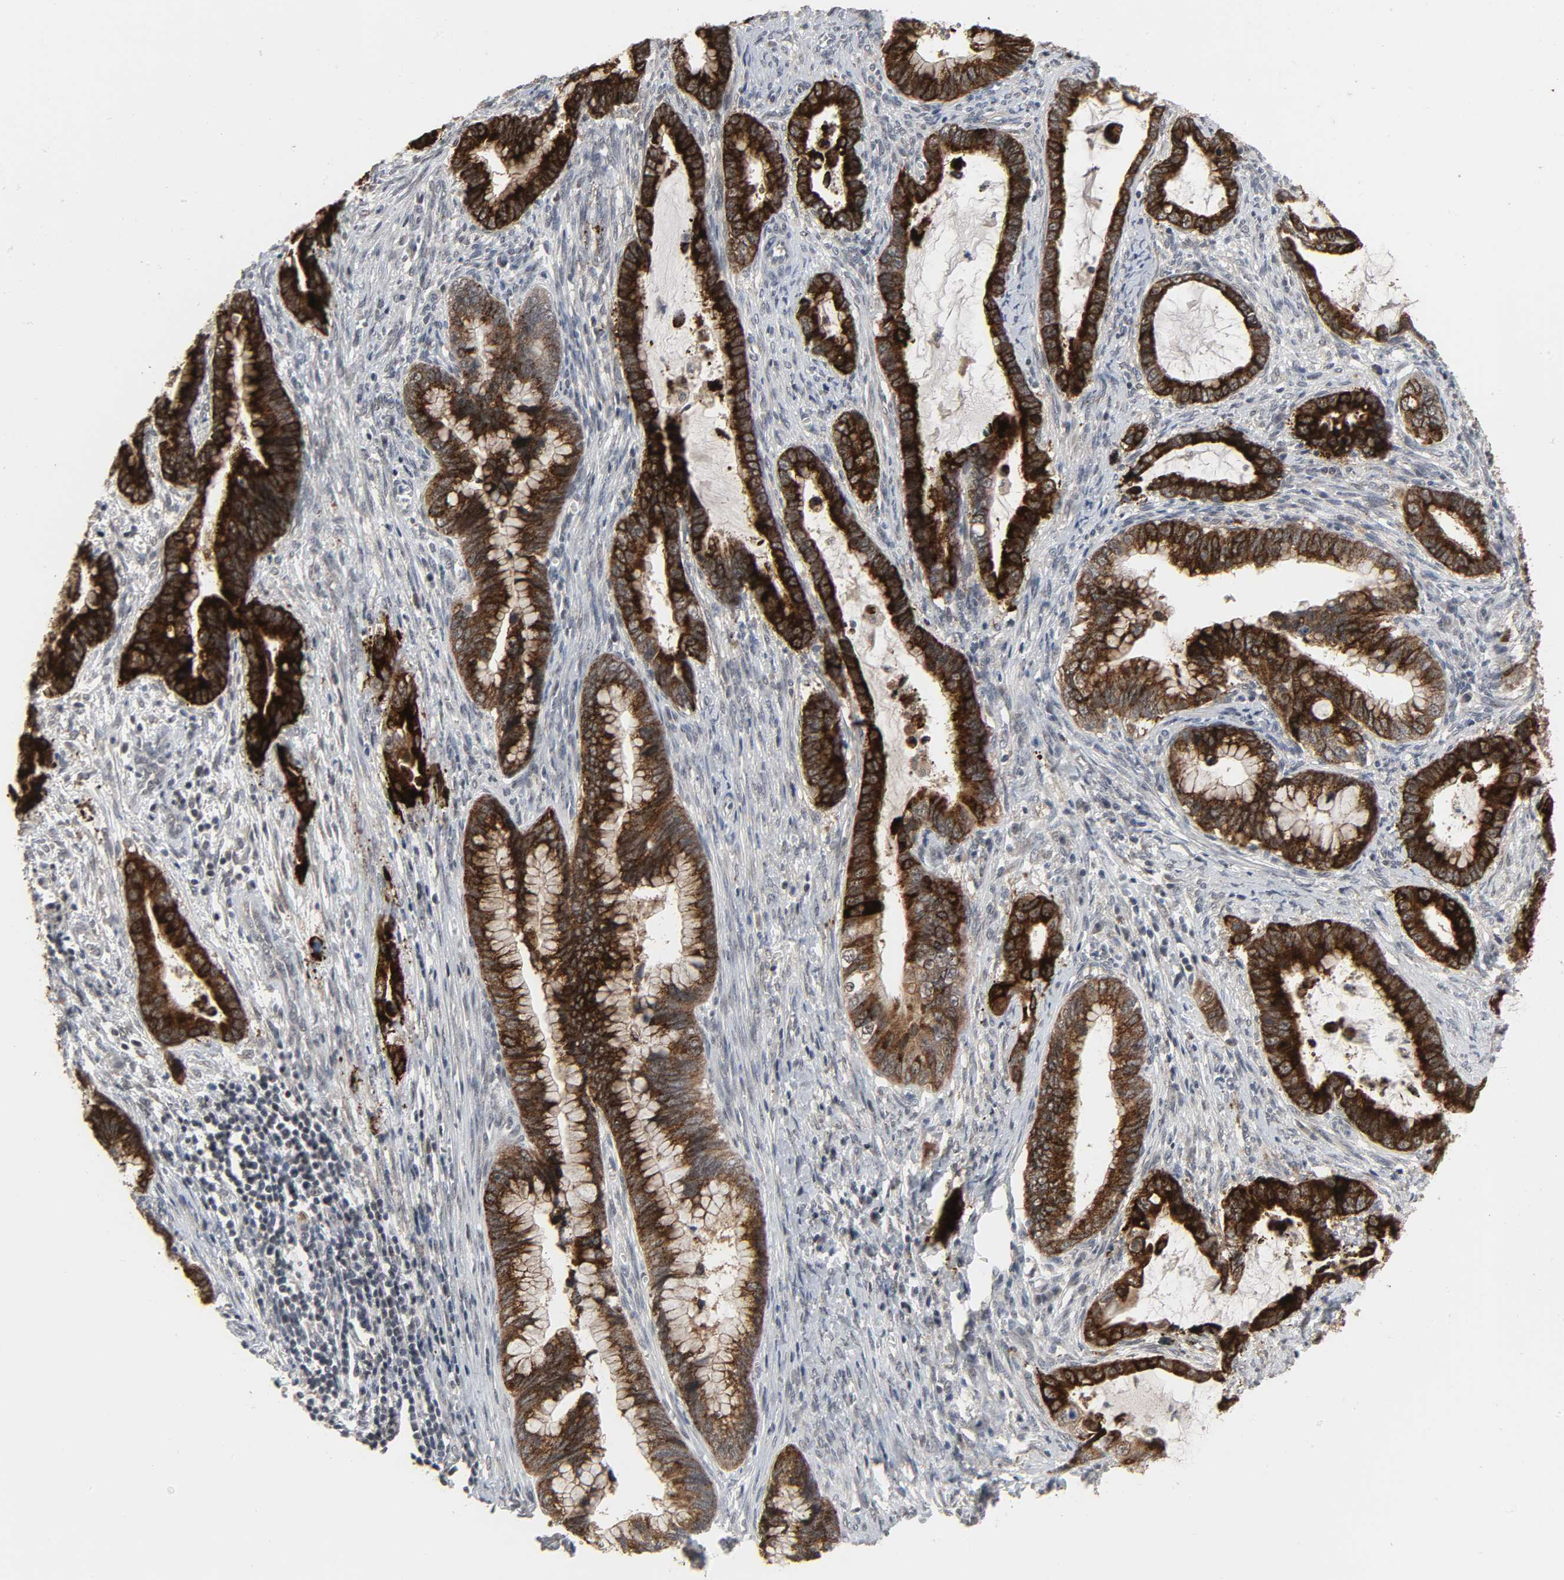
{"staining": {"intensity": "strong", "quantity": ">75%", "location": "cytoplasmic/membranous"}, "tissue": "cervical cancer", "cell_type": "Tumor cells", "image_type": "cancer", "snomed": [{"axis": "morphology", "description": "Adenocarcinoma, NOS"}, {"axis": "topography", "description": "Cervix"}], "caption": "This photomicrograph shows IHC staining of human cervical cancer, with high strong cytoplasmic/membranous staining in about >75% of tumor cells.", "gene": "MUC1", "patient": {"sex": "female", "age": 44}}